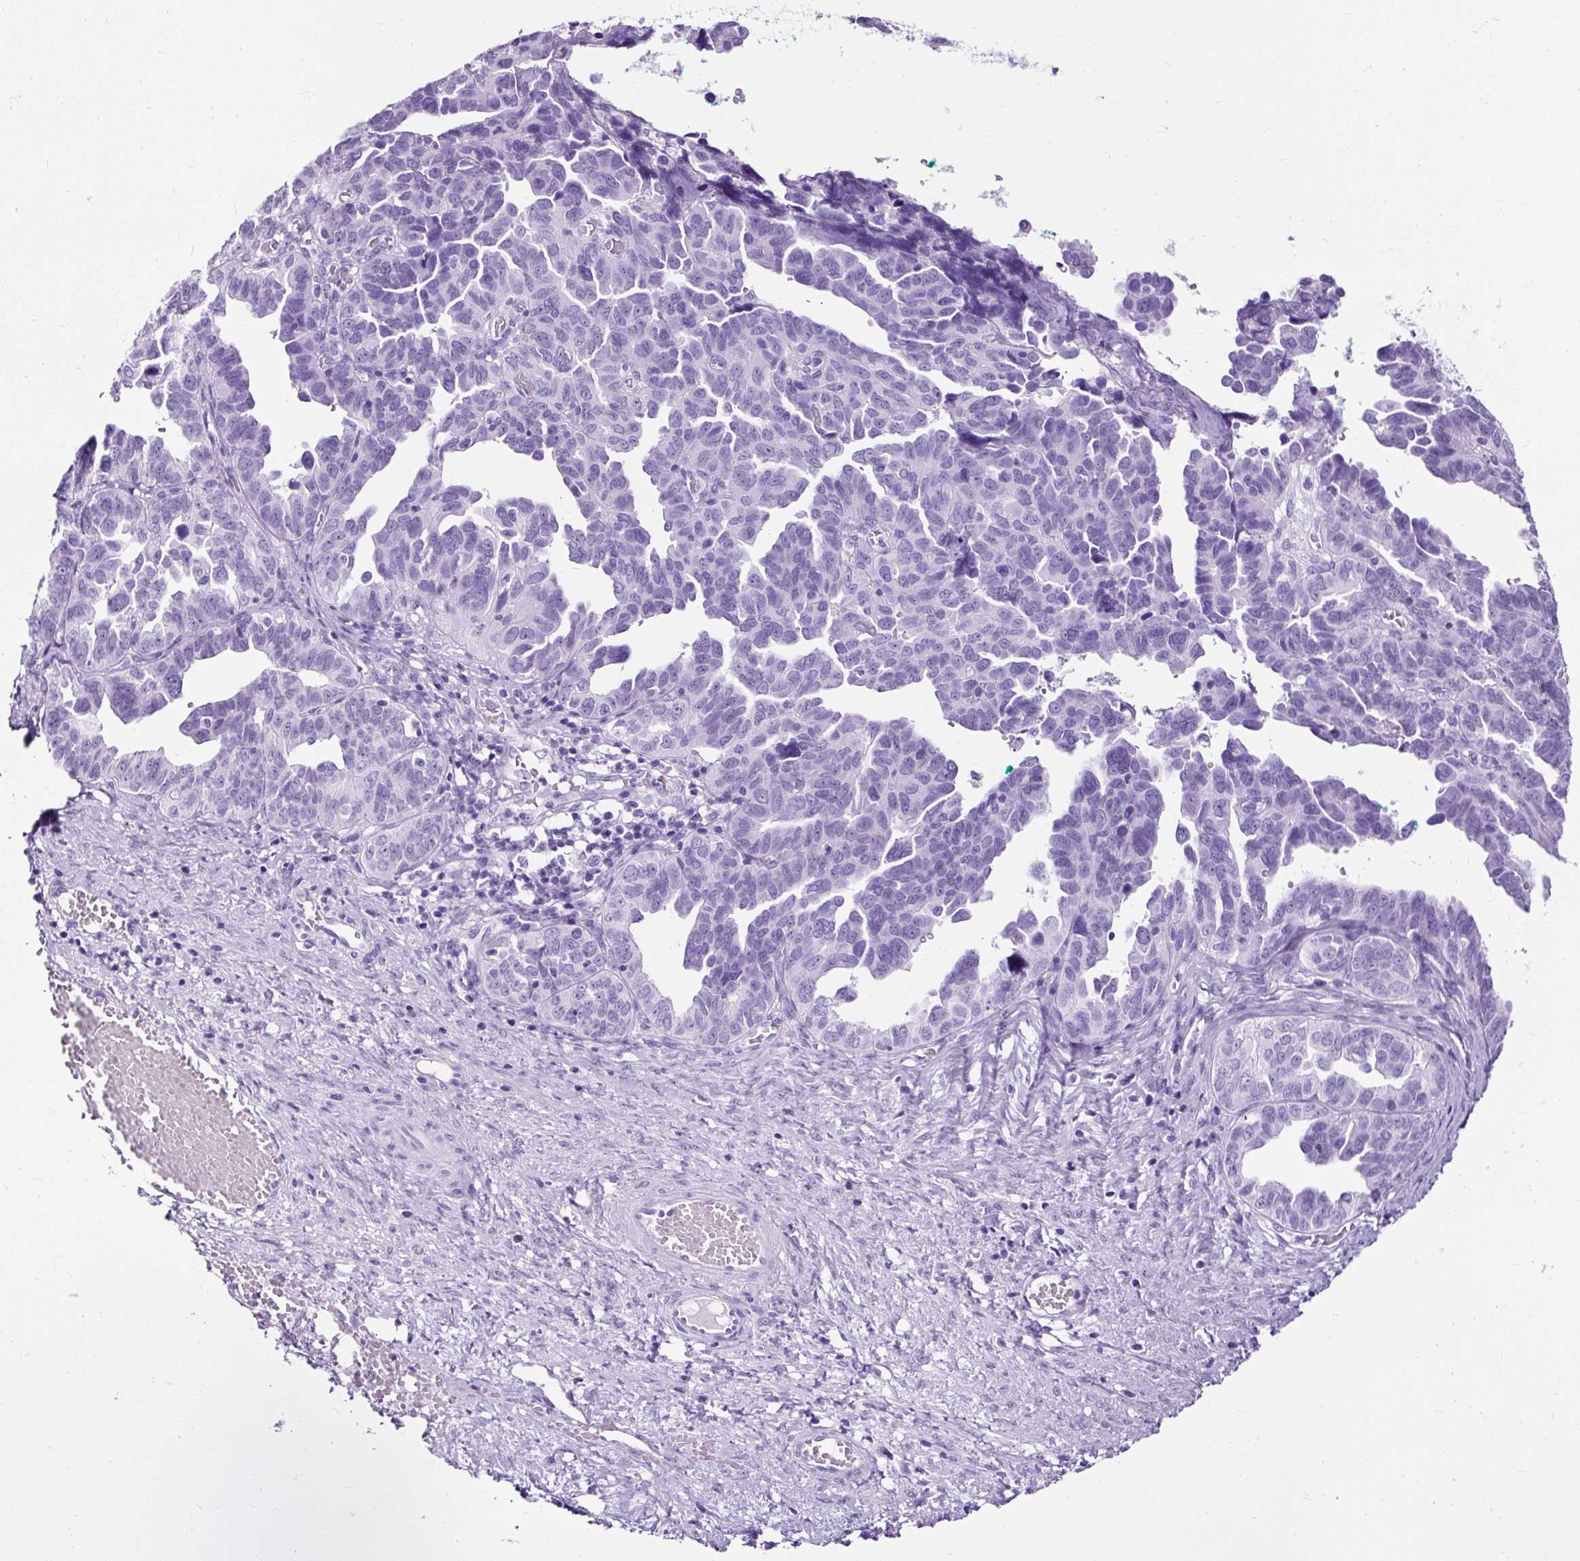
{"staining": {"intensity": "negative", "quantity": "none", "location": "none"}, "tissue": "ovarian cancer", "cell_type": "Tumor cells", "image_type": "cancer", "snomed": [{"axis": "morphology", "description": "Cystadenocarcinoma, serous, NOS"}, {"axis": "topography", "description": "Ovary"}], "caption": "This is an immunohistochemistry micrograph of human ovarian serous cystadenocarcinoma. There is no staining in tumor cells.", "gene": "NTS", "patient": {"sex": "female", "age": 64}}